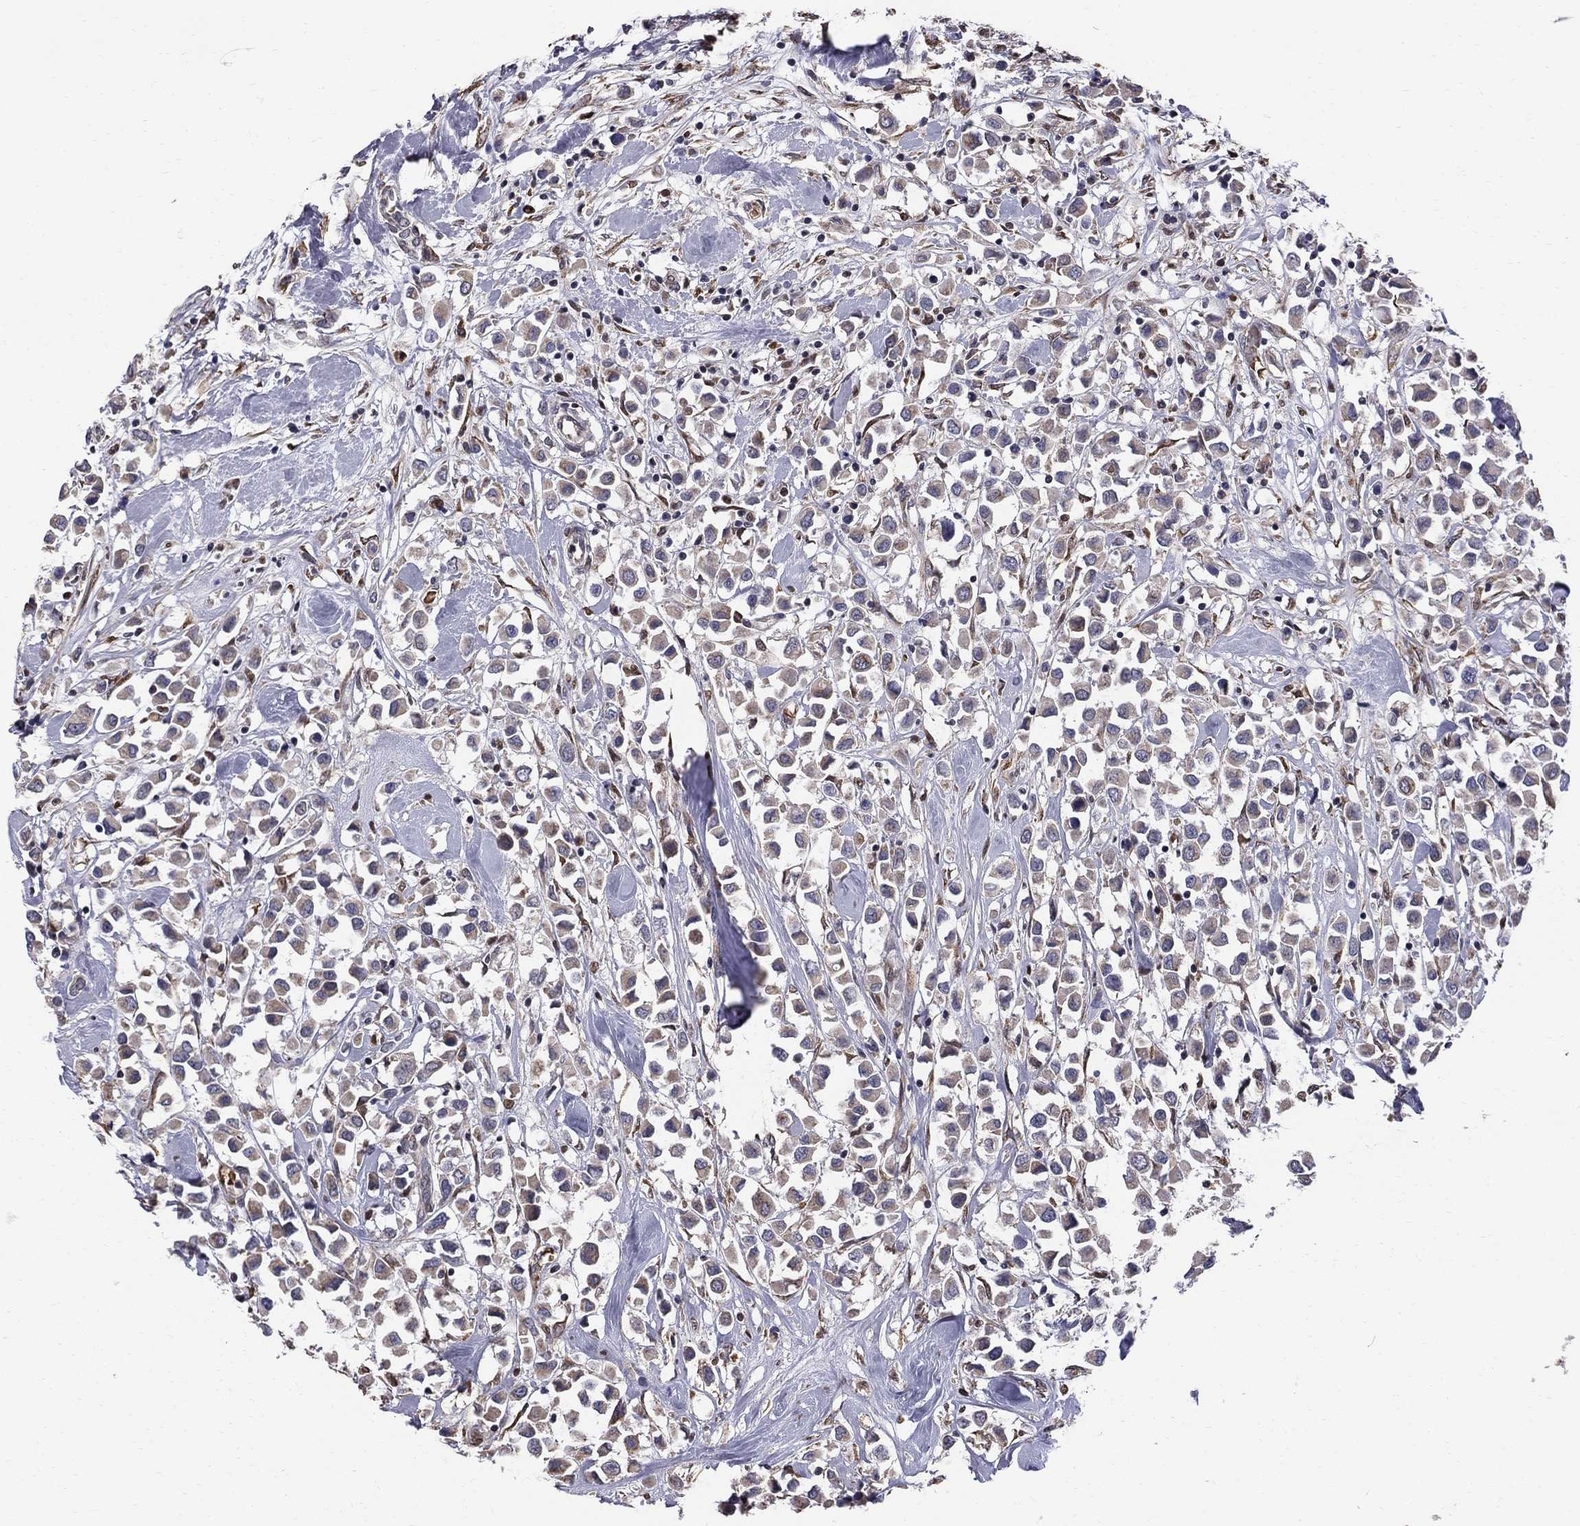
{"staining": {"intensity": "weak", "quantity": "<25%", "location": "cytoplasmic/membranous"}, "tissue": "breast cancer", "cell_type": "Tumor cells", "image_type": "cancer", "snomed": [{"axis": "morphology", "description": "Duct carcinoma"}, {"axis": "topography", "description": "Breast"}], "caption": "The immunohistochemistry histopathology image has no significant expression in tumor cells of breast invasive ductal carcinoma tissue.", "gene": "HSPB2", "patient": {"sex": "female", "age": 61}}